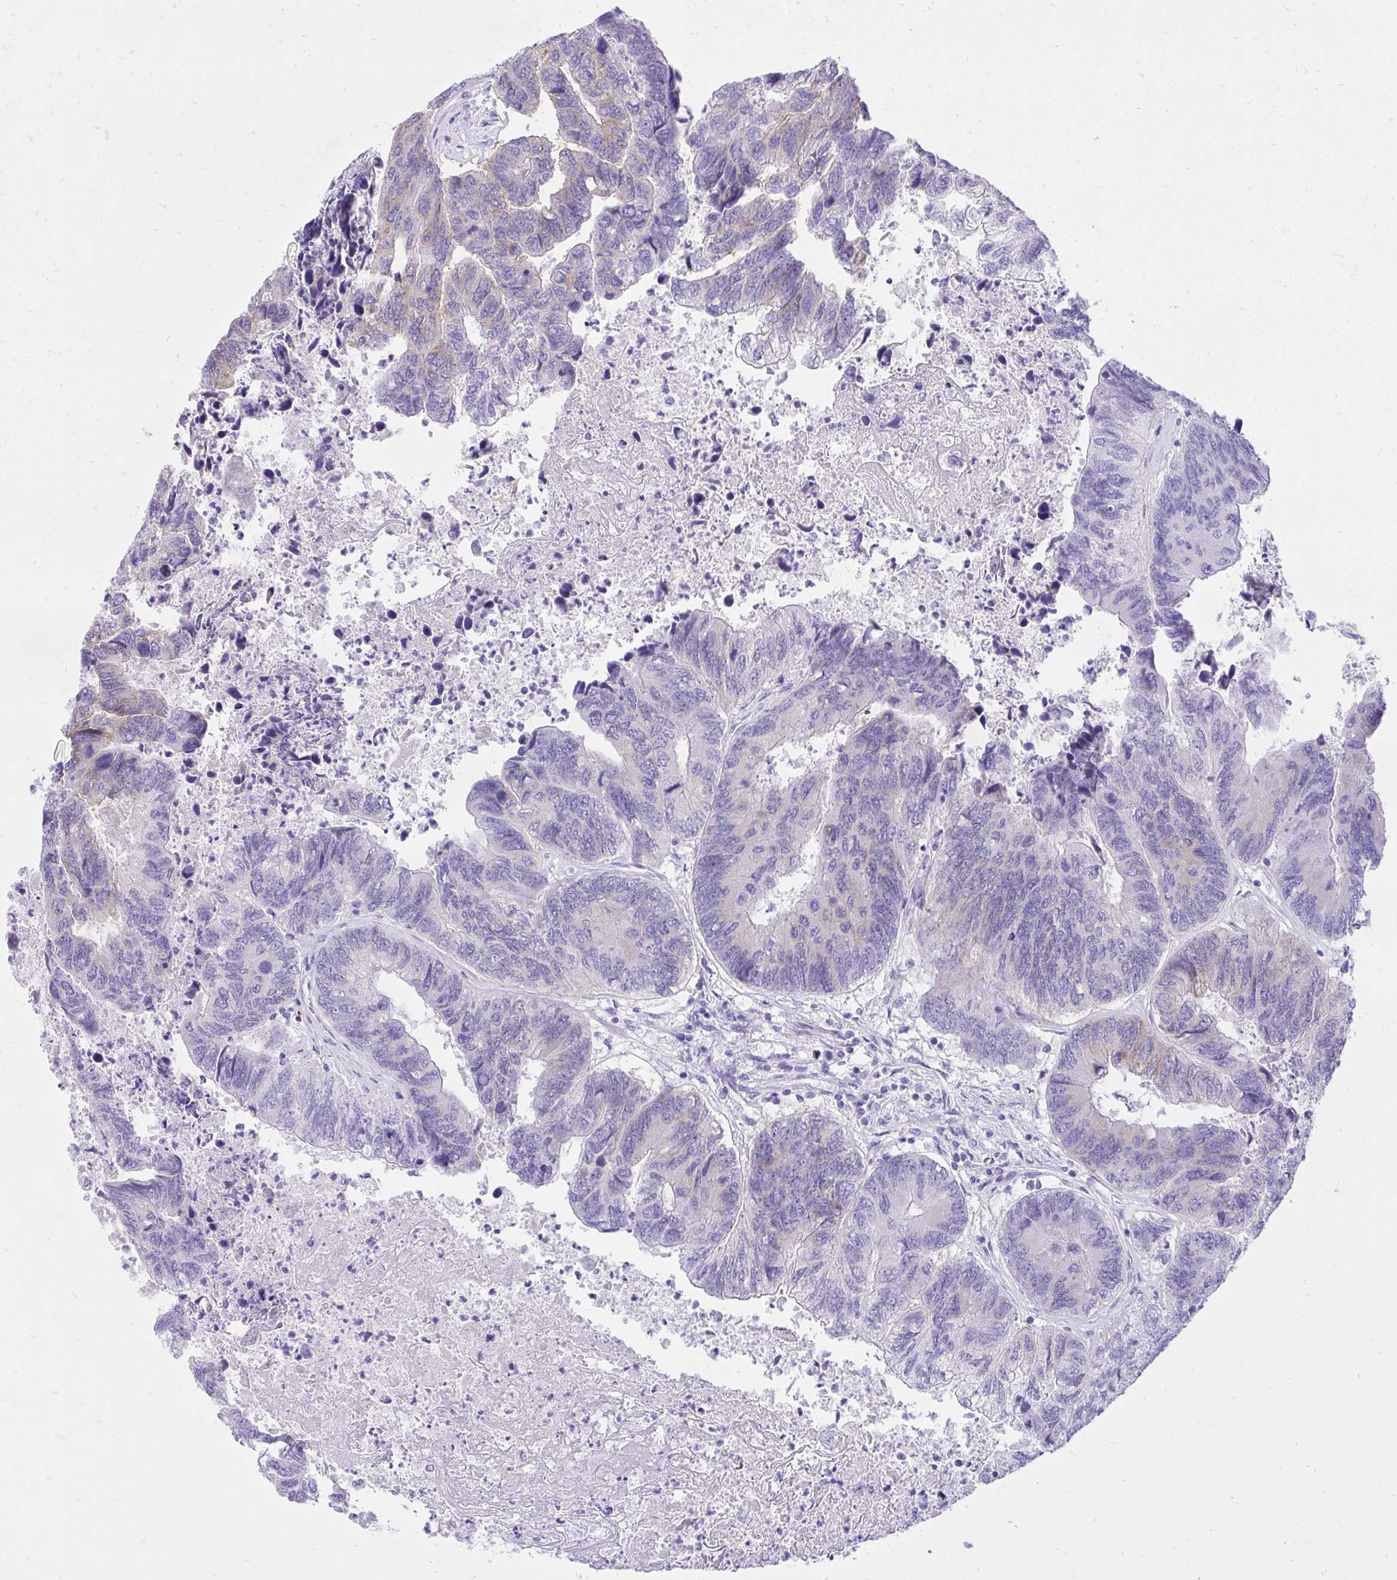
{"staining": {"intensity": "weak", "quantity": "<25%", "location": "cytoplasmic/membranous"}, "tissue": "colorectal cancer", "cell_type": "Tumor cells", "image_type": "cancer", "snomed": [{"axis": "morphology", "description": "Adenocarcinoma, NOS"}, {"axis": "topography", "description": "Colon"}], "caption": "This is a histopathology image of immunohistochemistry (IHC) staining of adenocarcinoma (colorectal), which shows no positivity in tumor cells.", "gene": "KCNN4", "patient": {"sex": "female", "age": 67}}